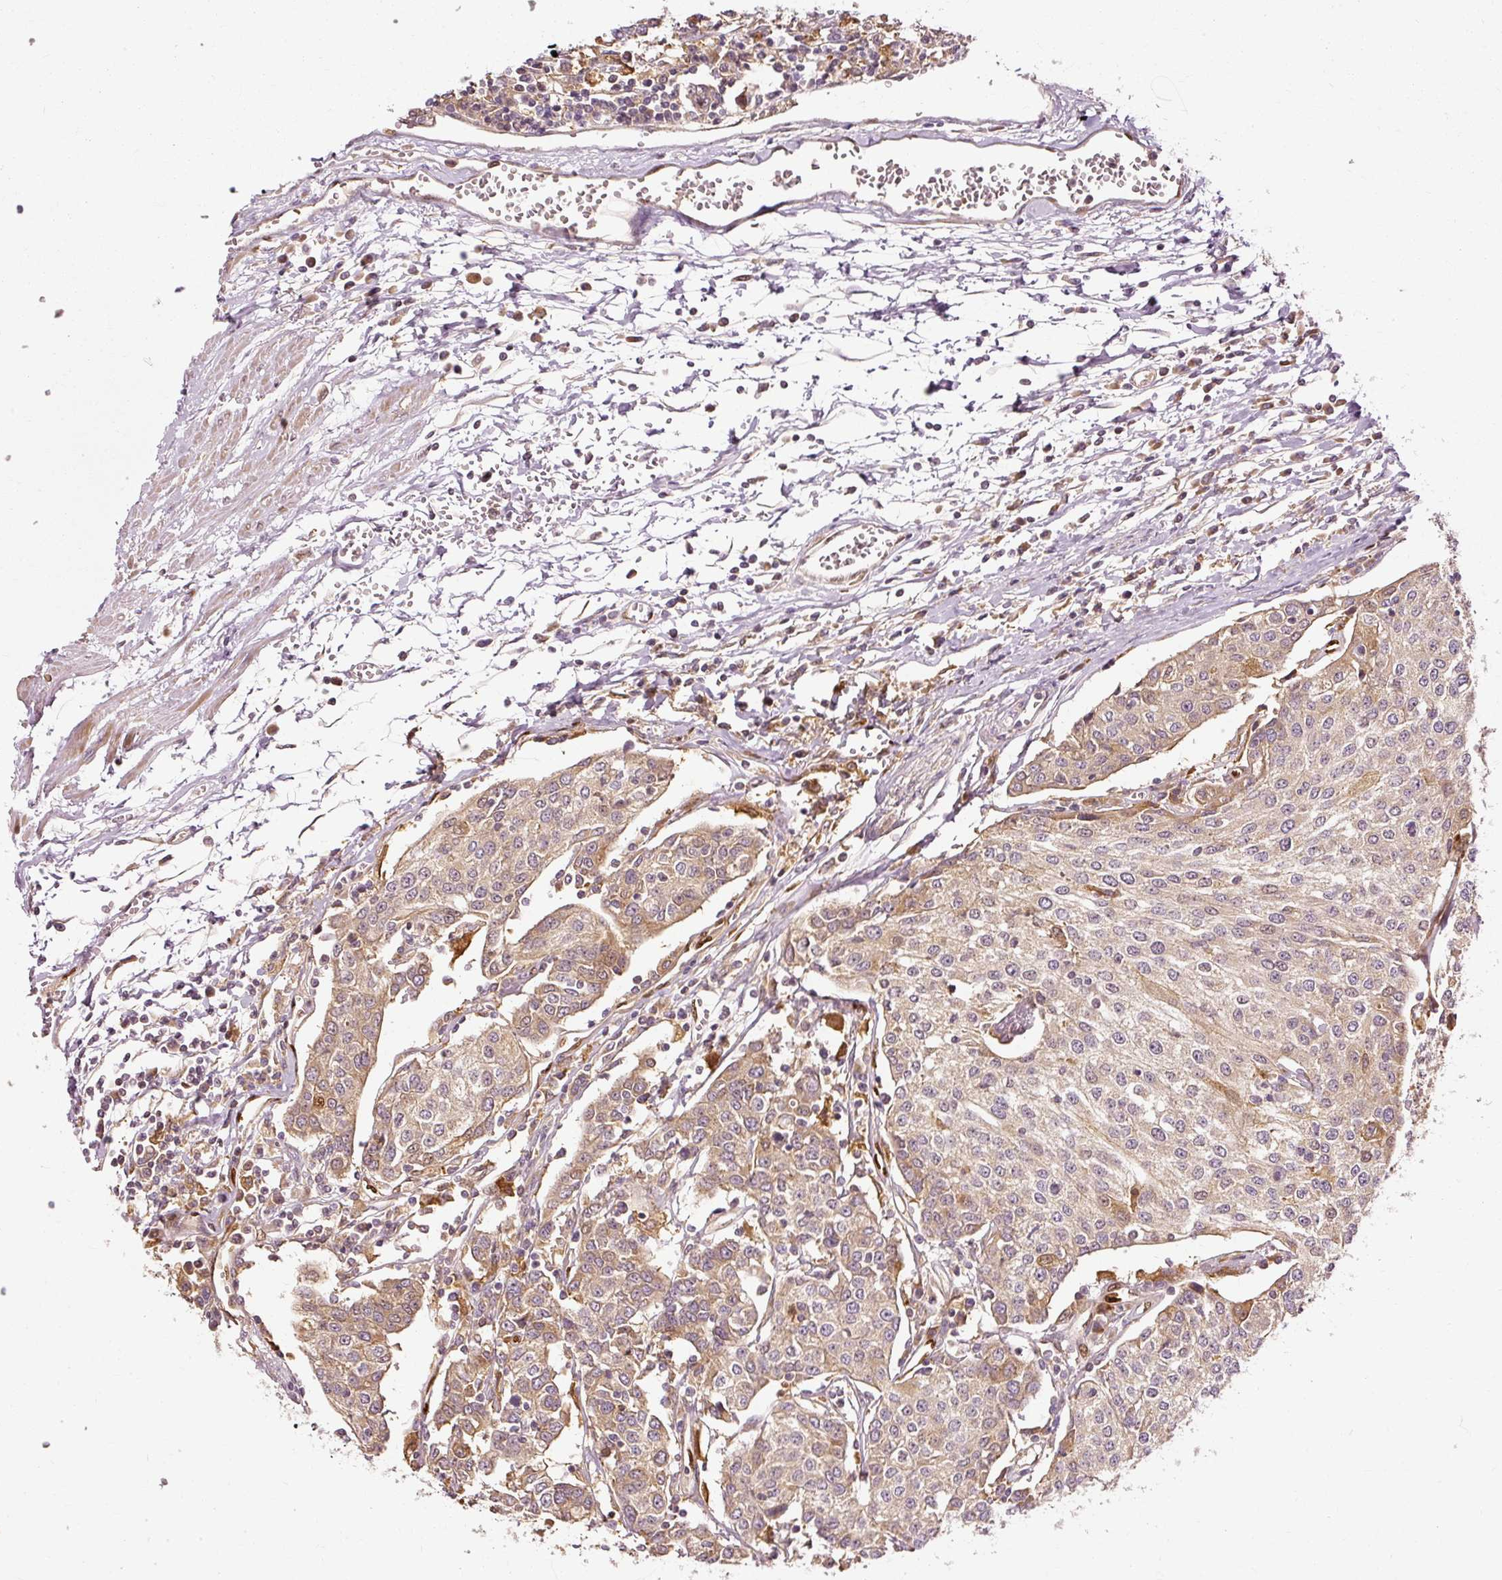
{"staining": {"intensity": "moderate", "quantity": ">75%", "location": "cytoplasmic/membranous"}, "tissue": "urothelial cancer", "cell_type": "Tumor cells", "image_type": "cancer", "snomed": [{"axis": "morphology", "description": "Urothelial carcinoma, High grade"}, {"axis": "topography", "description": "Urinary bladder"}], "caption": "Urothelial cancer was stained to show a protein in brown. There is medium levels of moderate cytoplasmic/membranous positivity in about >75% of tumor cells. (DAB (3,3'-diaminobenzidine) IHC with brightfield microscopy, high magnification).", "gene": "NAPA", "patient": {"sex": "female", "age": 85}}